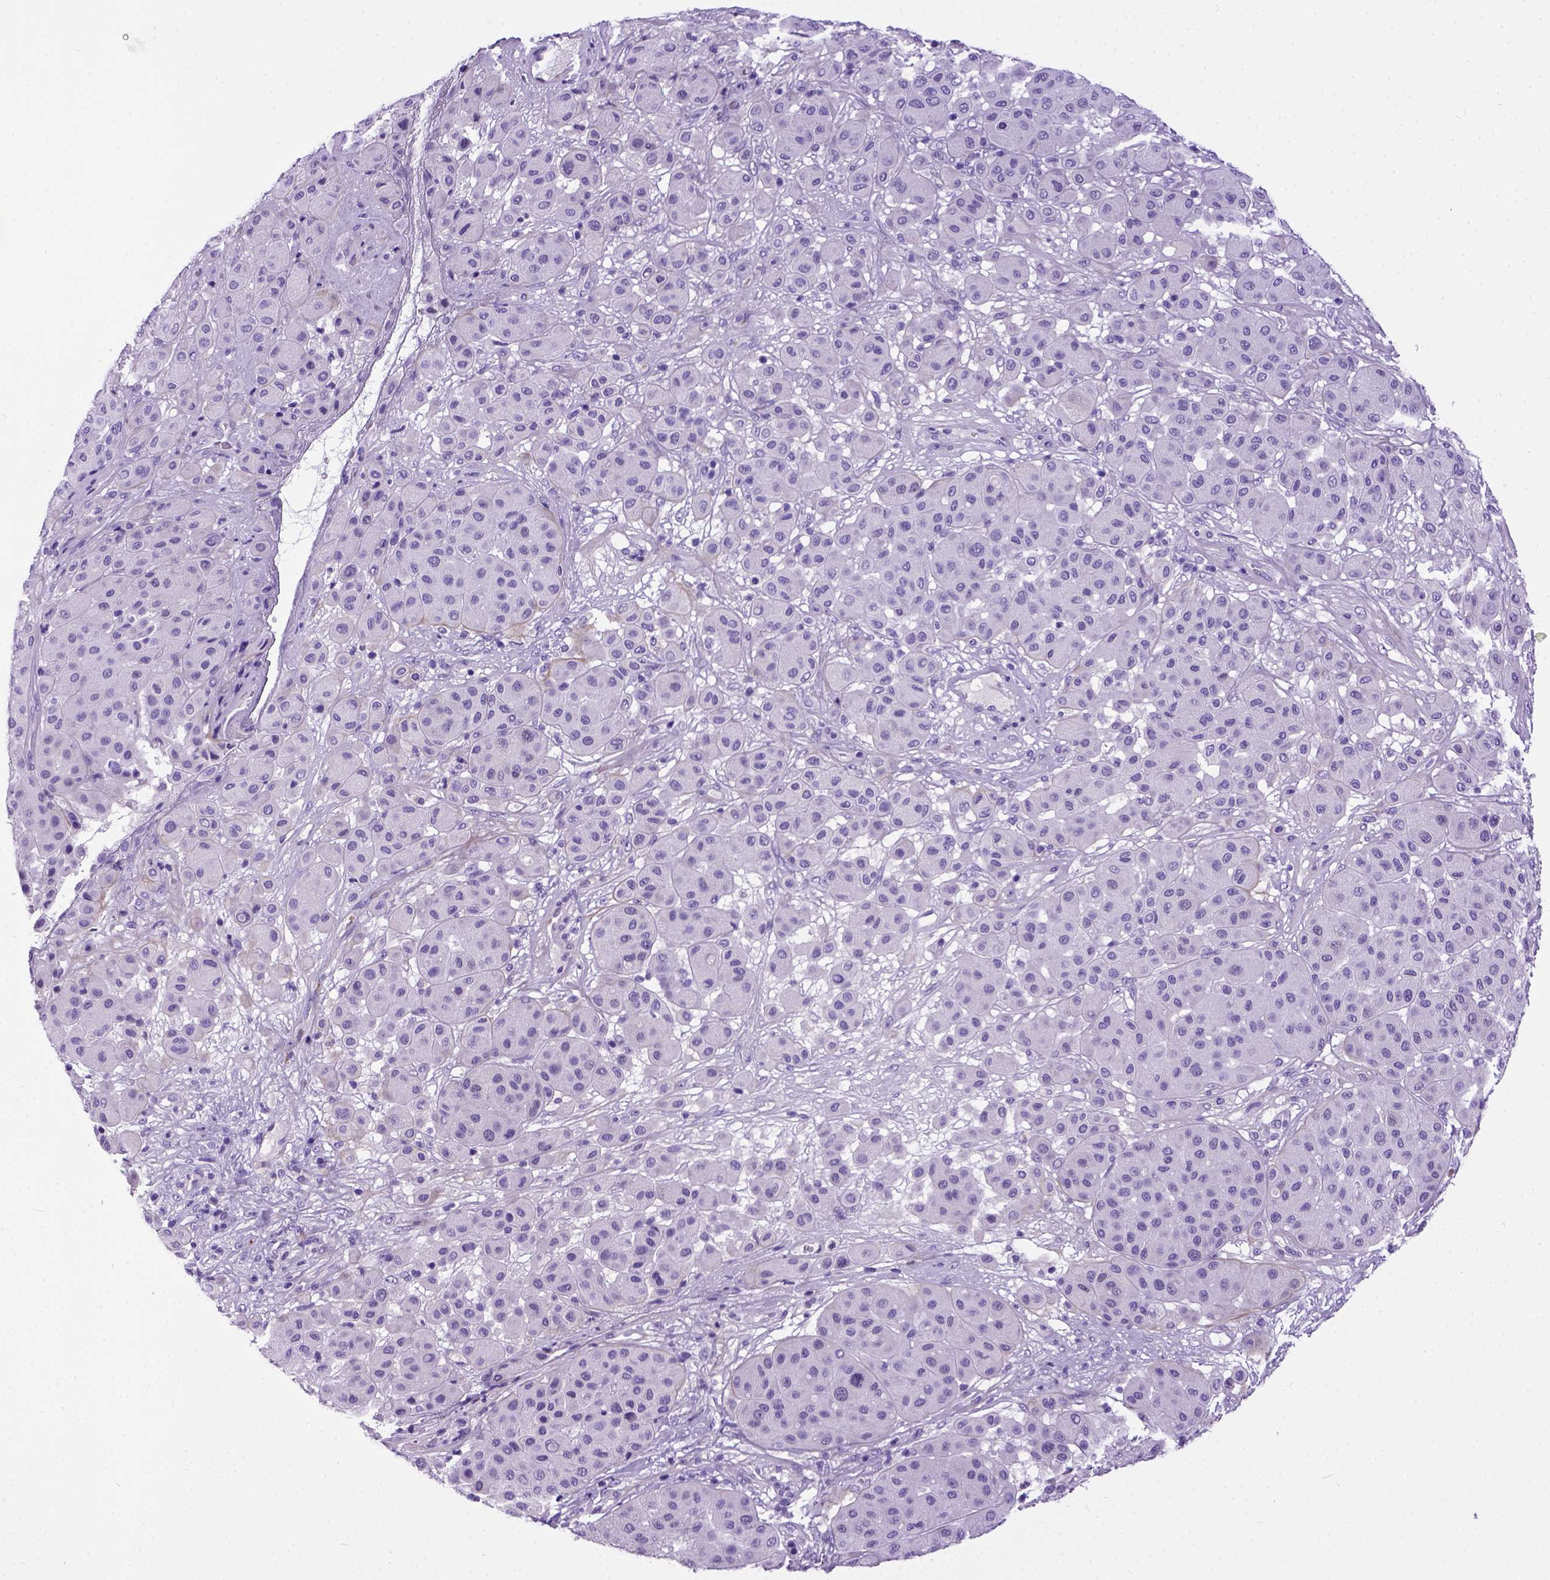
{"staining": {"intensity": "negative", "quantity": "none", "location": "none"}, "tissue": "melanoma", "cell_type": "Tumor cells", "image_type": "cancer", "snomed": [{"axis": "morphology", "description": "Malignant melanoma, Metastatic site"}, {"axis": "topography", "description": "Smooth muscle"}], "caption": "Human melanoma stained for a protein using immunohistochemistry exhibits no expression in tumor cells.", "gene": "IGF2", "patient": {"sex": "male", "age": 41}}